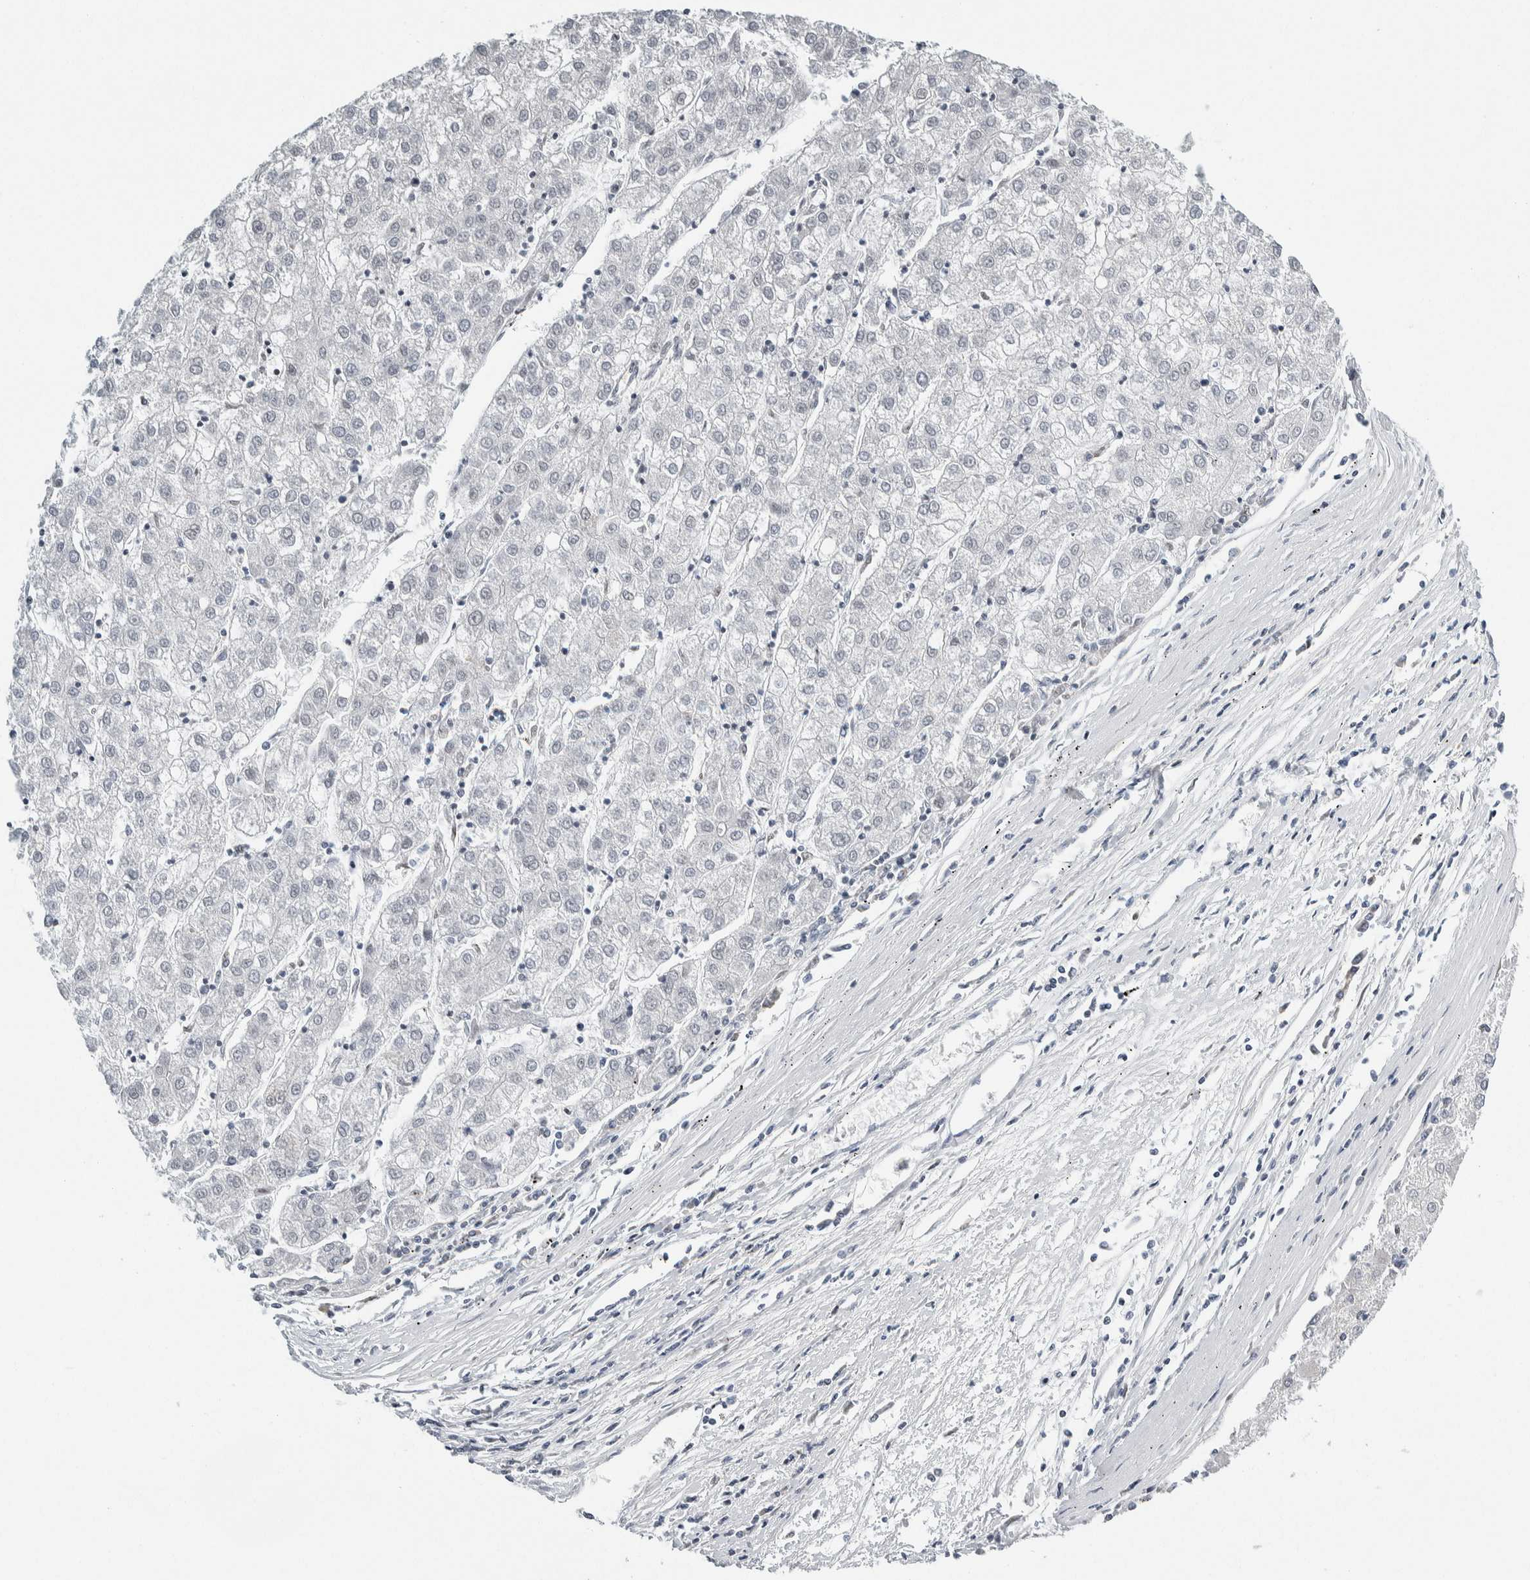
{"staining": {"intensity": "negative", "quantity": "none", "location": "none"}, "tissue": "liver cancer", "cell_type": "Tumor cells", "image_type": "cancer", "snomed": [{"axis": "morphology", "description": "Carcinoma, Hepatocellular, NOS"}, {"axis": "topography", "description": "Liver"}], "caption": "A photomicrograph of liver cancer (hepatocellular carcinoma) stained for a protein shows no brown staining in tumor cells. Brightfield microscopy of immunohistochemistry stained with DAB (3,3'-diaminobenzidine) (brown) and hematoxylin (blue), captured at high magnification.", "gene": "NEUROD1", "patient": {"sex": "male", "age": 72}}